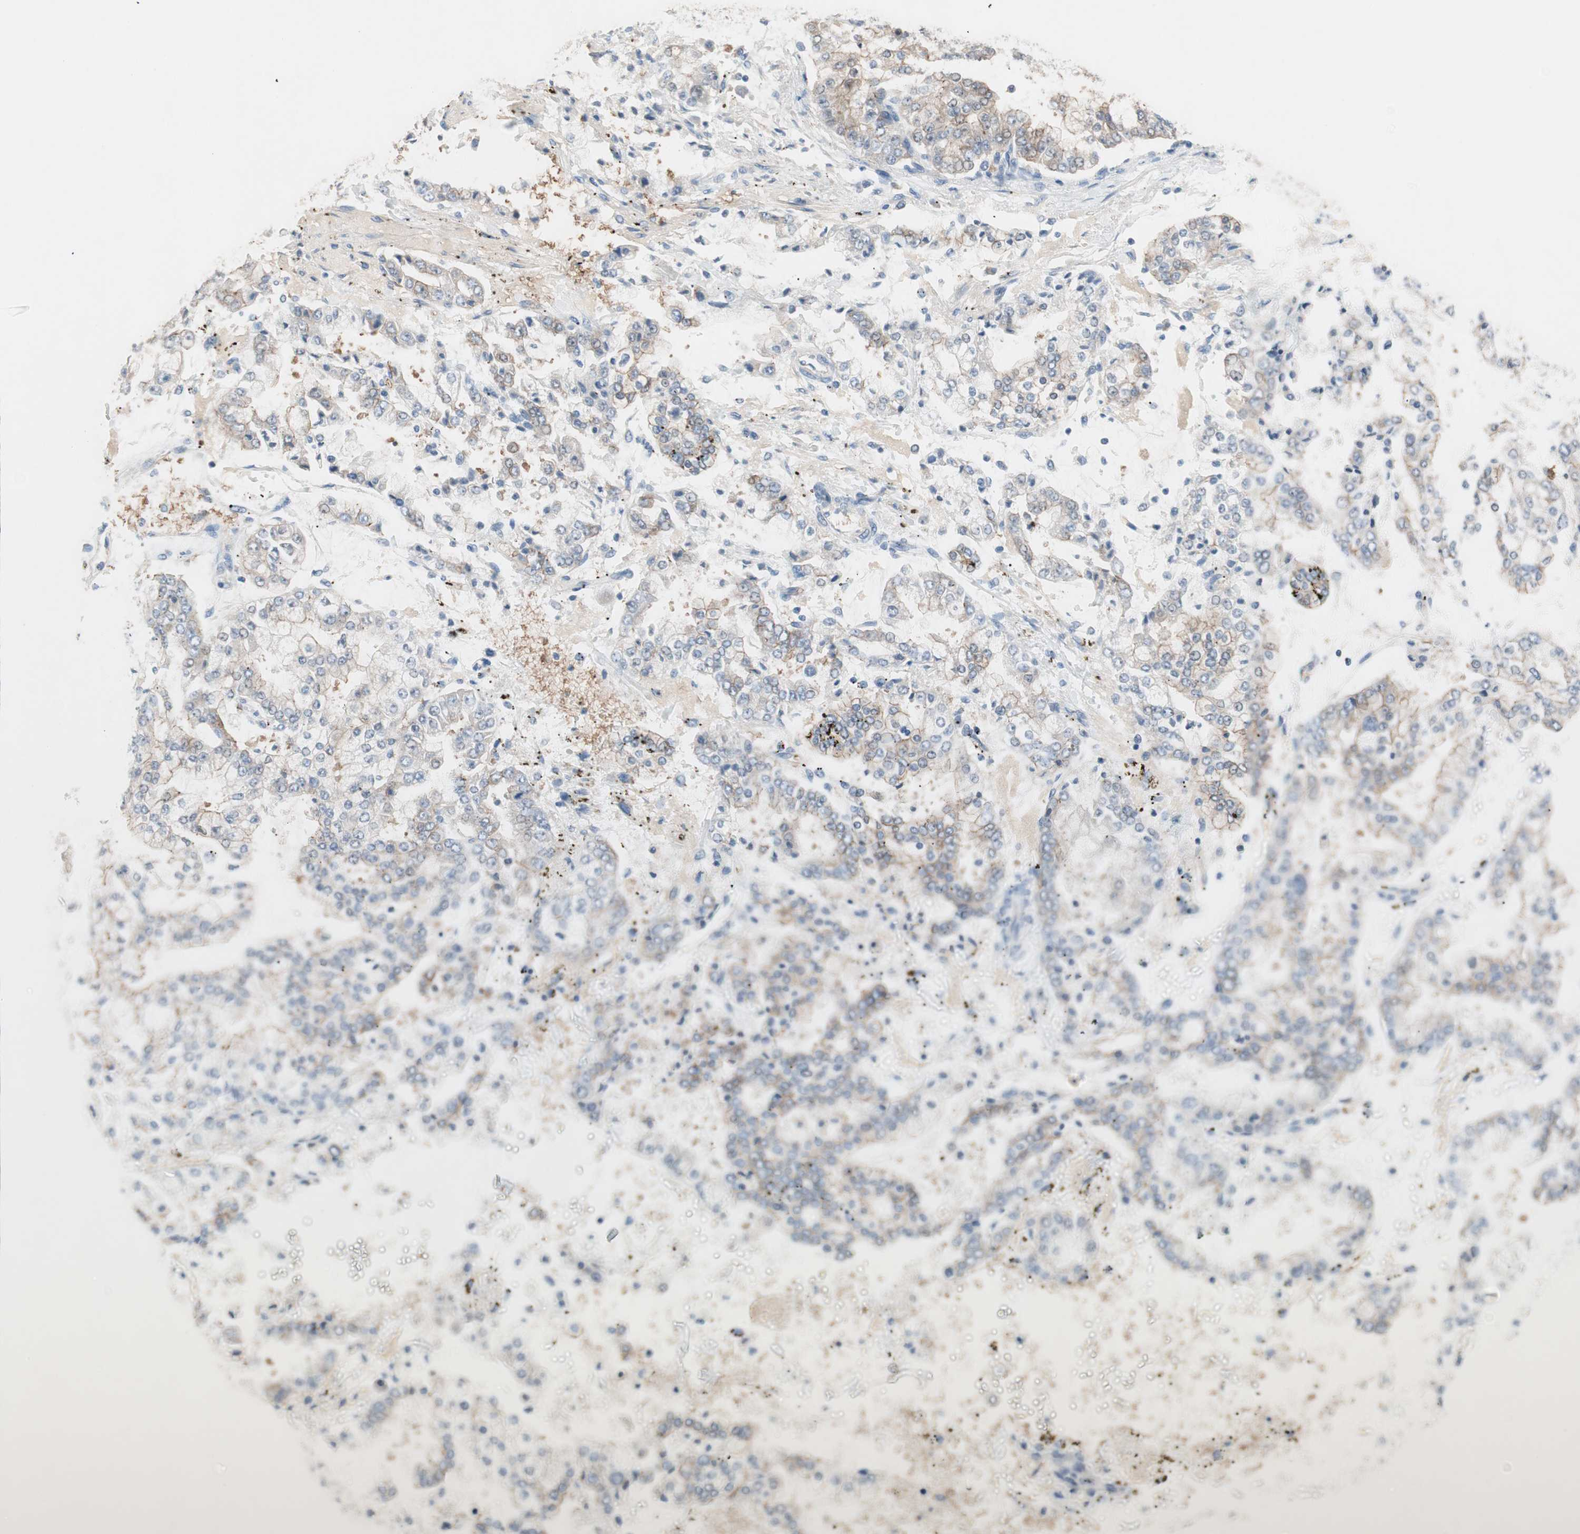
{"staining": {"intensity": "moderate", "quantity": "<25%", "location": "cytoplasmic/membranous"}, "tissue": "stomach cancer", "cell_type": "Tumor cells", "image_type": "cancer", "snomed": [{"axis": "morphology", "description": "Adenocarcinoma, NOS"}, {"axis": "topography", "description": "Stomach"}], "caption": "This micrograph exhibits adenocarcinoma (stomach) stained with immunohistochemistry (IHC) to label a protein in brown. The cytoplasmic/membranous of tumor cells show moderate positivity for the protein. Nuclei are counter-stained blue.", "gene": "GLUL", "patient": {"sex": "male", "age": 76}}